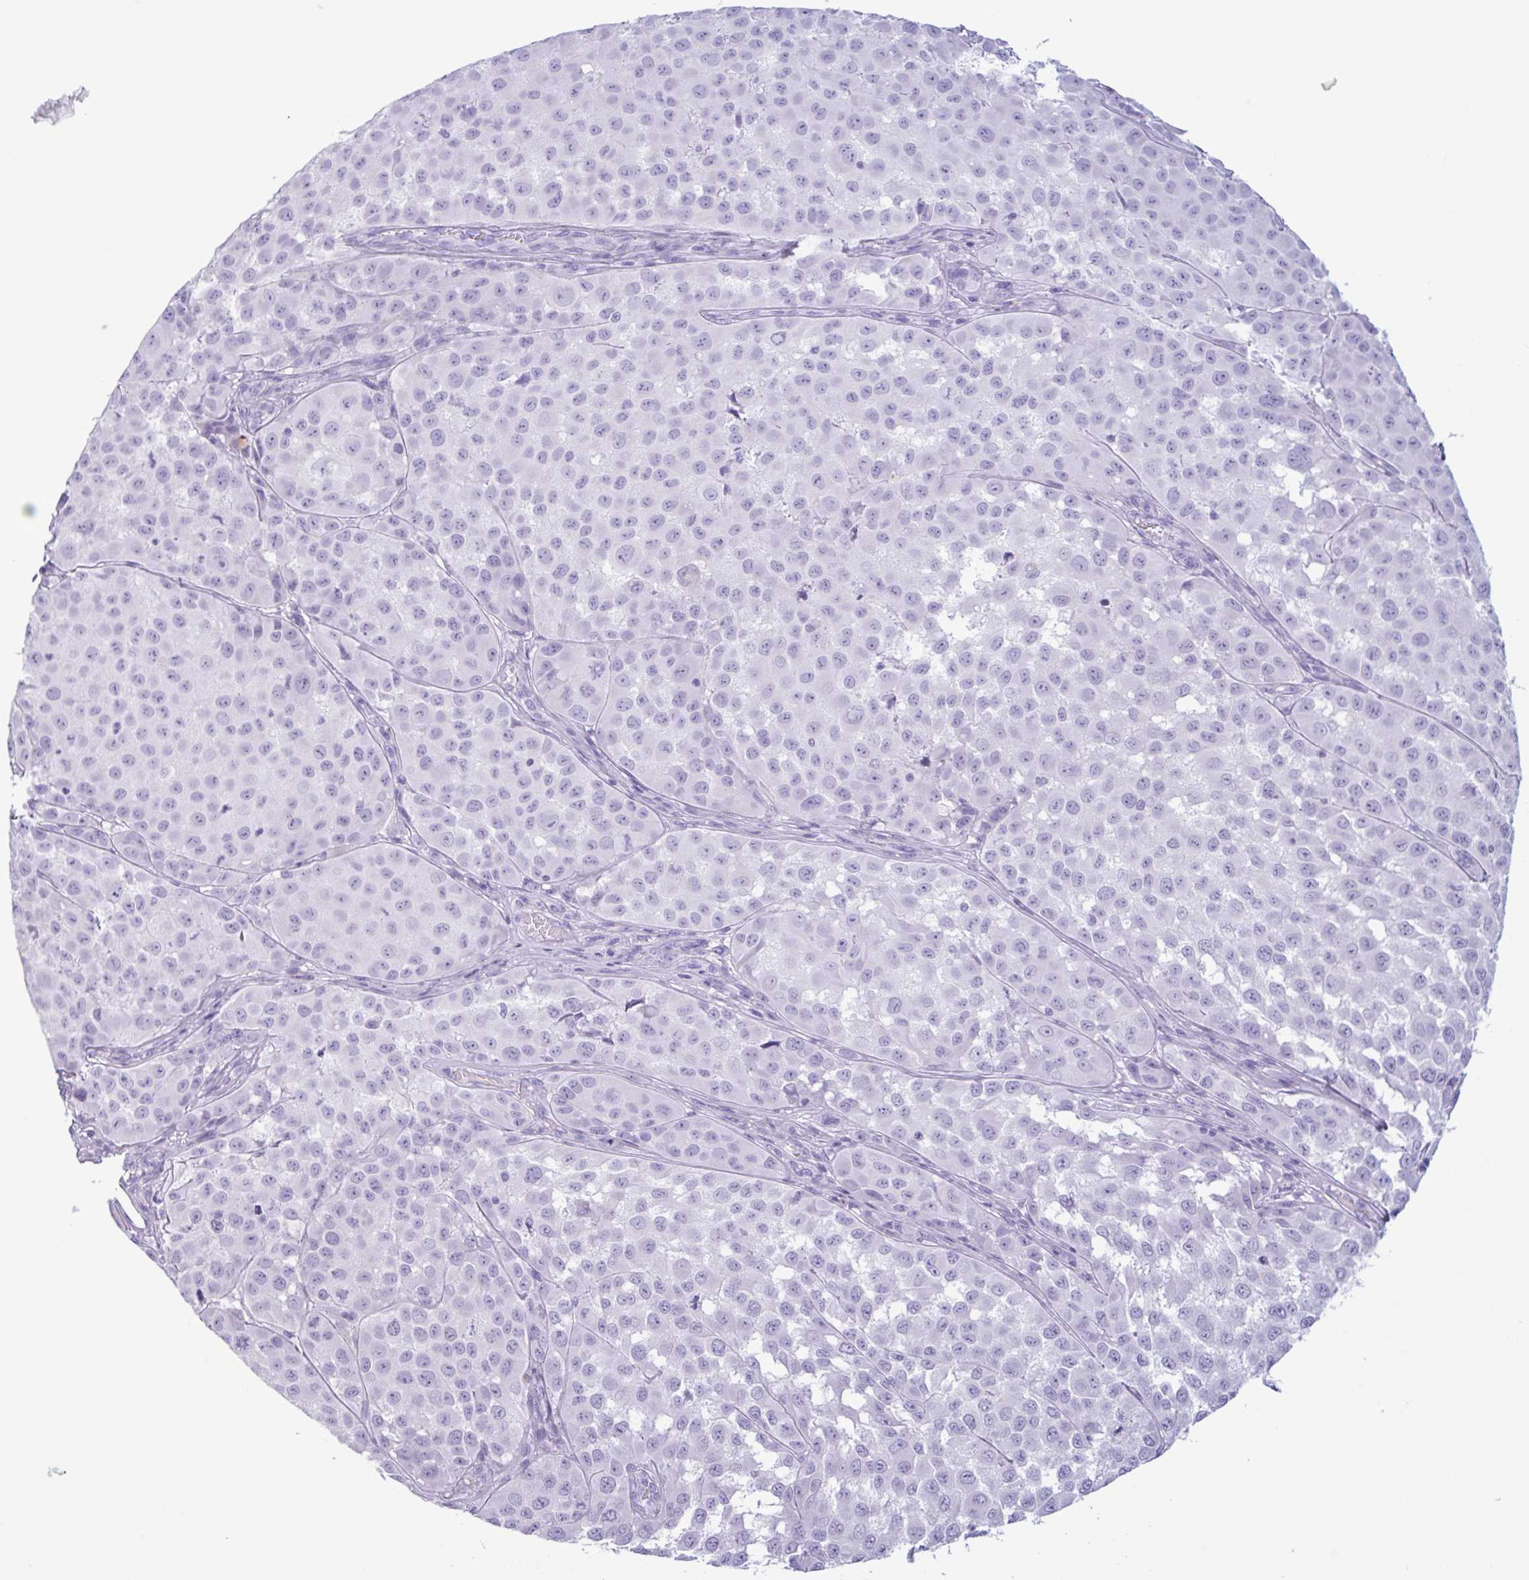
{"staining": {"intensity": "negative", "quantity": "none", "location": "none"}, "tissue": "melanoma", "cell_type": "Tumor cells", "image_type": "cancer", "snomed": [{"axis": "morphology", "description": "Malignant melanoma, NOS"}, {"axis": "topography", "description": "Skin"}], "caption": "Immunohistochemistry image of melanoma stained for a protein (brown), which displays no staining in tumor cells. (Brightfield microscopy of DAB (3,3'-diaminobenzidine) immunohistochemistry at high magnification).", "gene": "CTSE", "patient": {"sex": "male", "age": 64}}